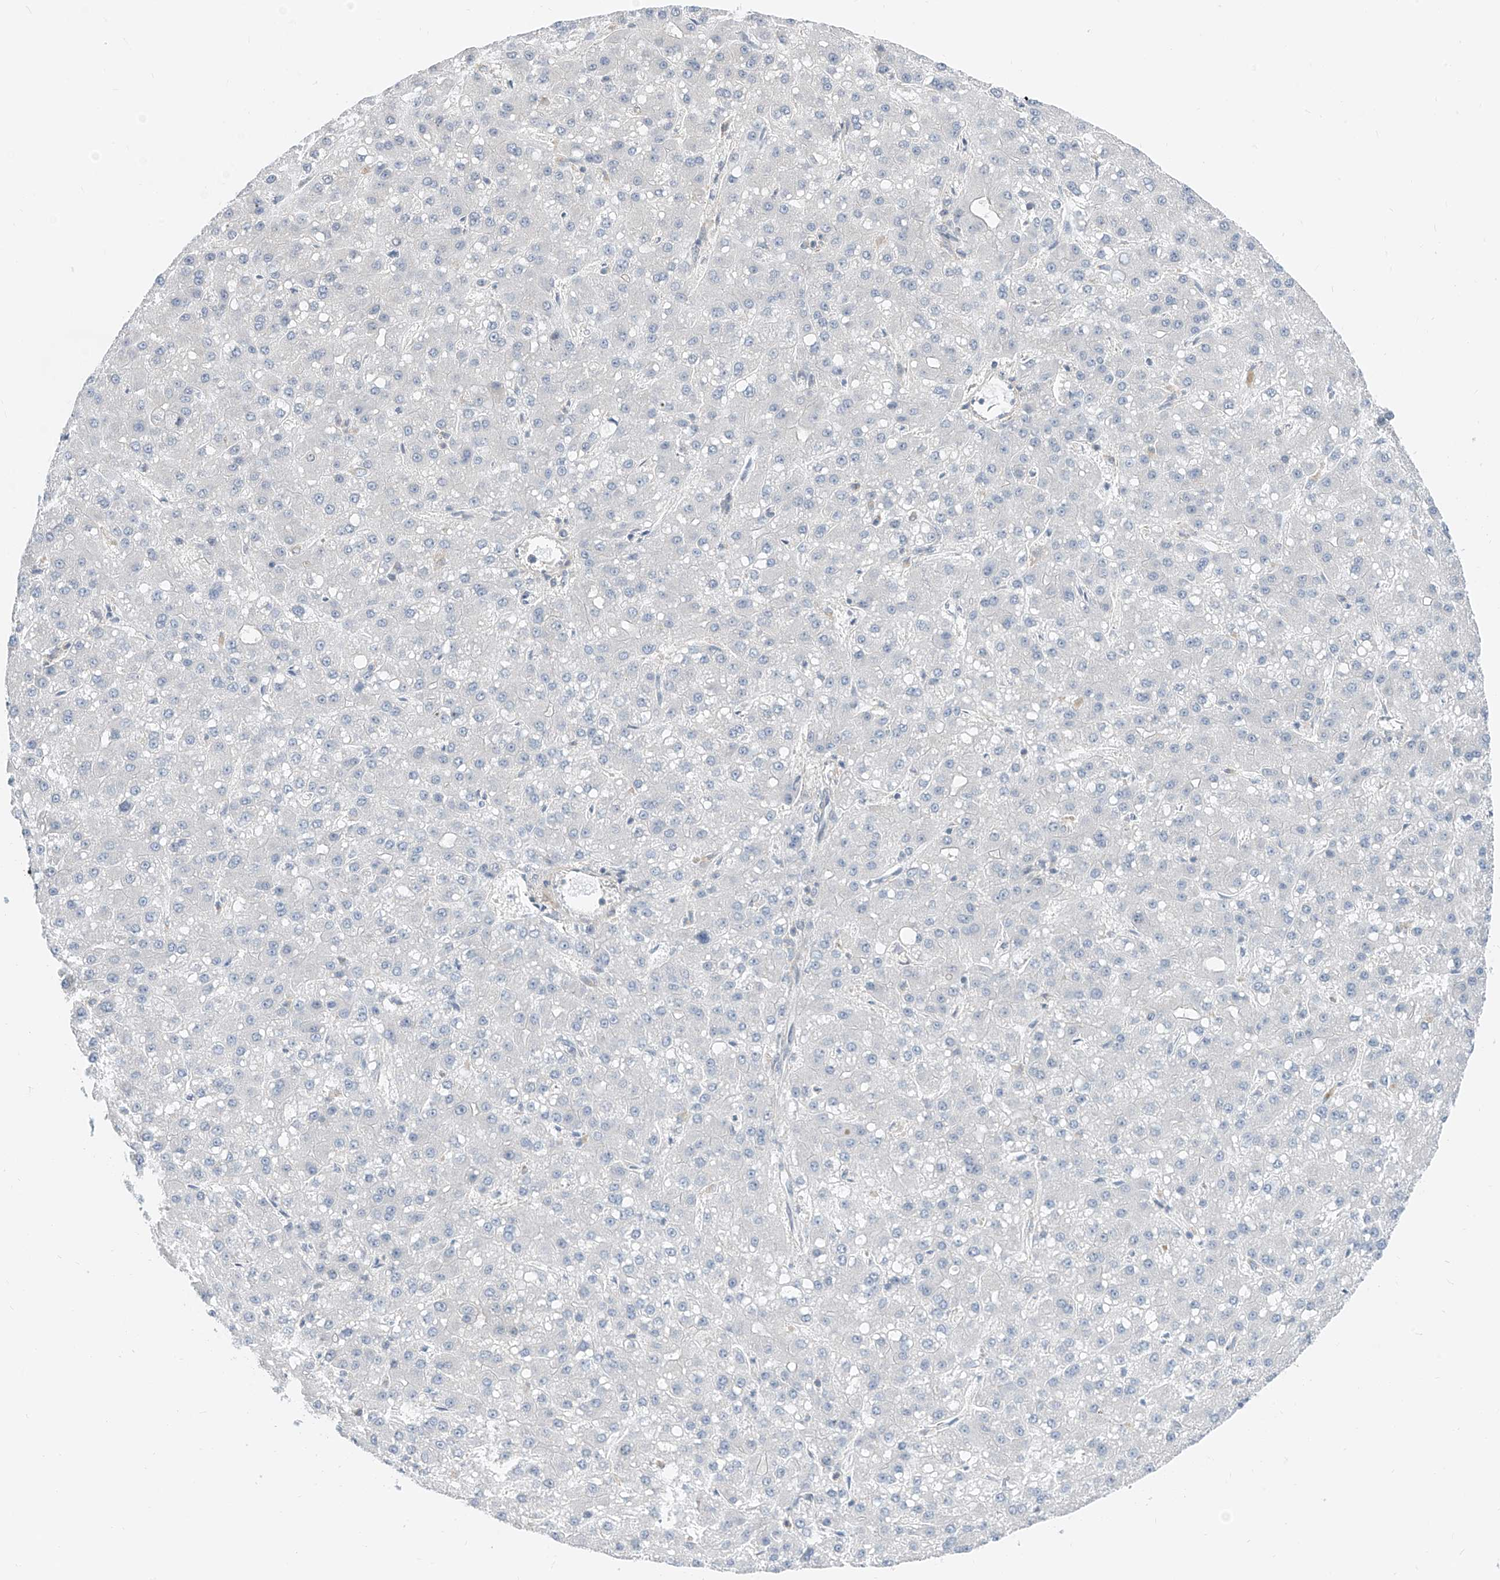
{"staining": {"intensity": "negative", "quantity": "none", "location": "none"}, "tissue": "liver cancer", "cell_type": "Tumor cells", "image_type": "cancer", "snomed": [{"axis": "morphology", "description": "Carcinoma, Hepatocellular, NOS"}, {"axis": "topography", "description": "Liver"}], "caption": "Tumor cells show no significant expression in liver cancer (hepatocellular carcinoma).", "gene": "ABLIM2", "patient": {"sex": "male", "age": 67}}